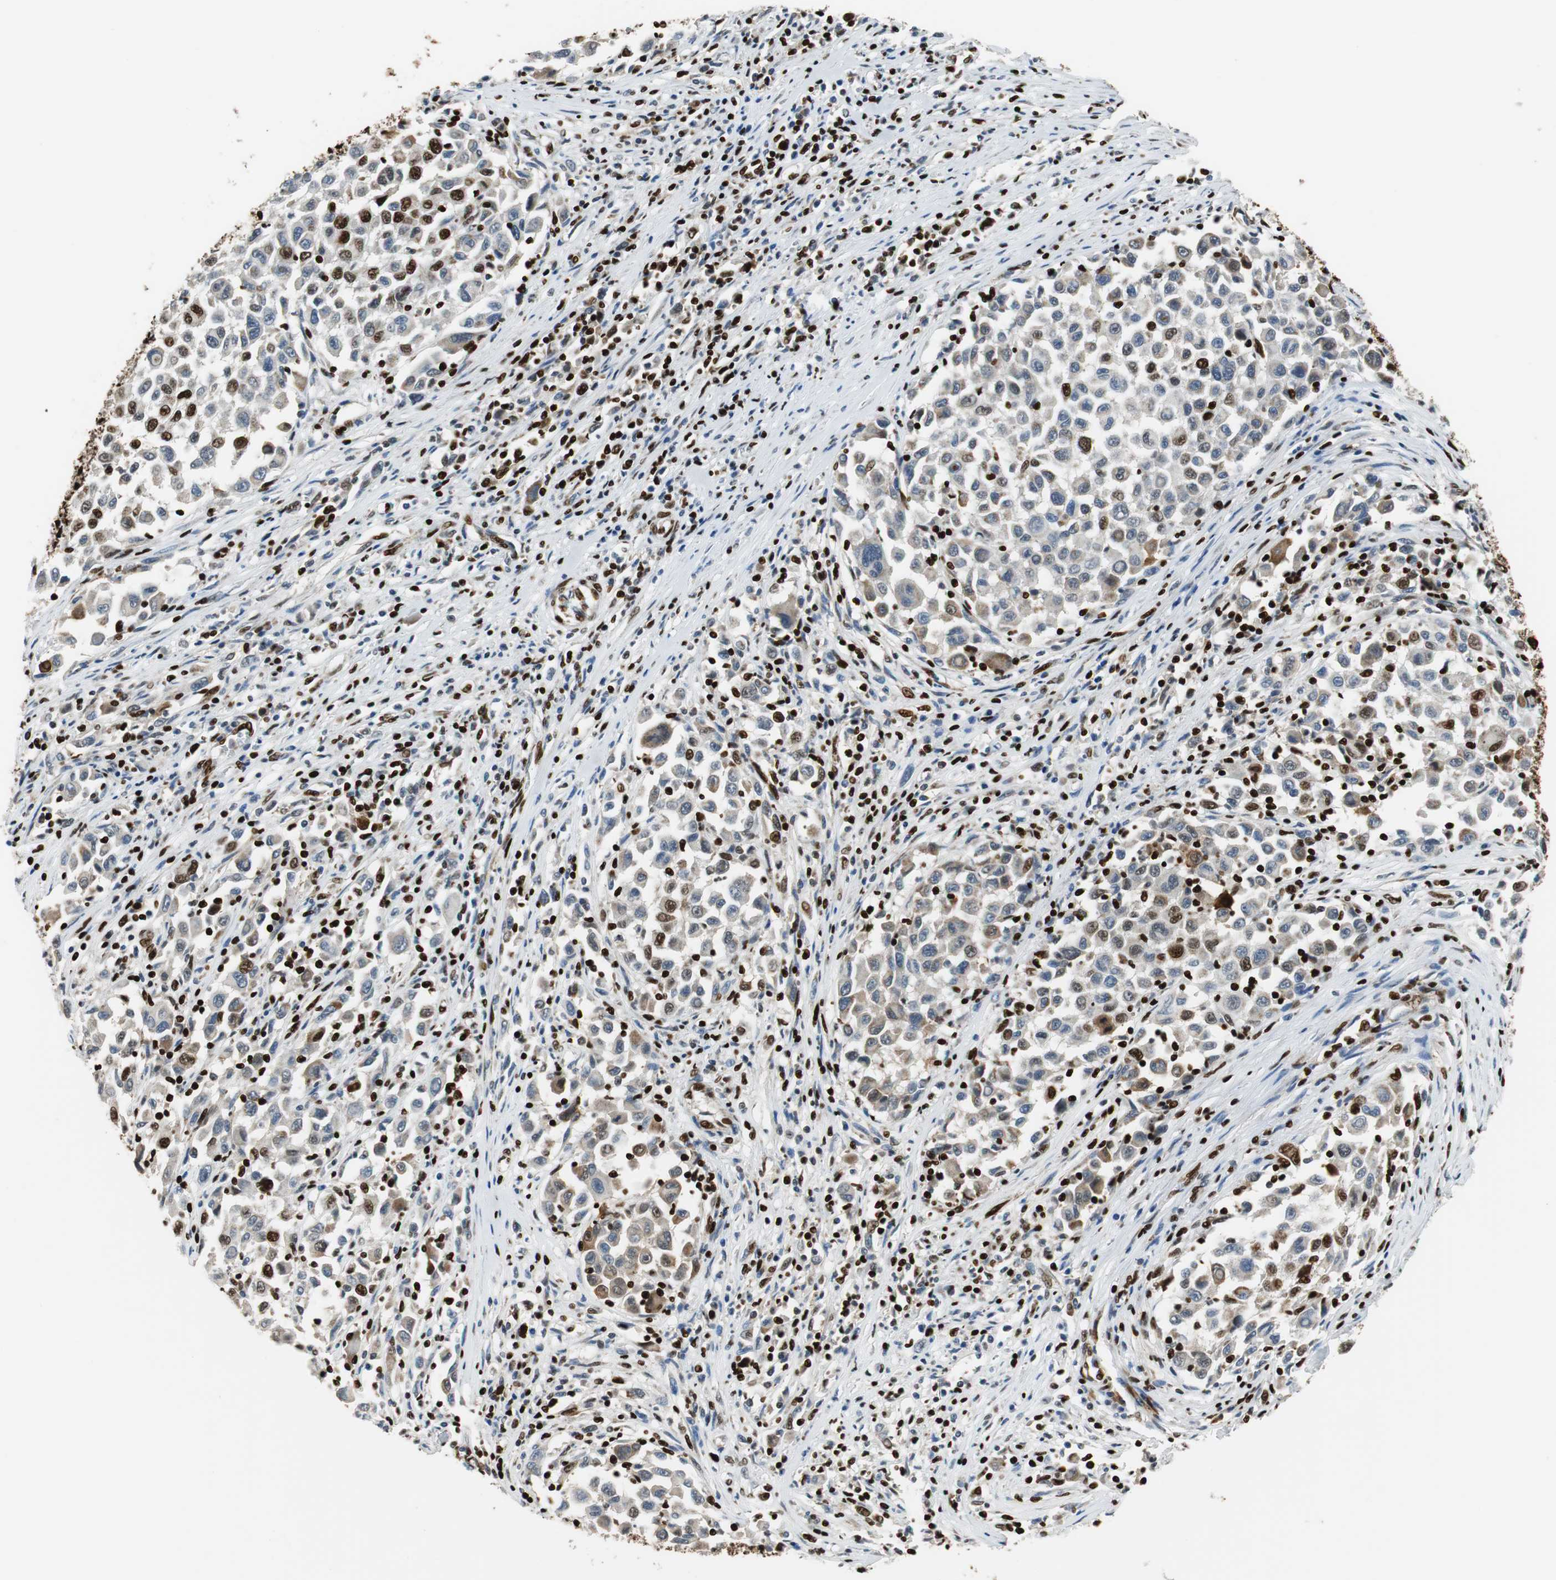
{"staining": {"intensity": "moderate", "quantity": "25%-75%", "location": "nuclear"}, "tissue": "melanoma", "cell_type": "Tumor cells", "image_type": "cancer", "snomed": [{"axis": "morphology", "description": "Malignant melanoma, Metastatic site"}, {"axis": "topography", "description": "Lymph node"}], "caption": "The immunohistochemical stain shows moderate nuclear staining in tumor cells of melanoma tissue.", "gene": "HDAC1", "patient": {"sex": "male", "age": 61}}